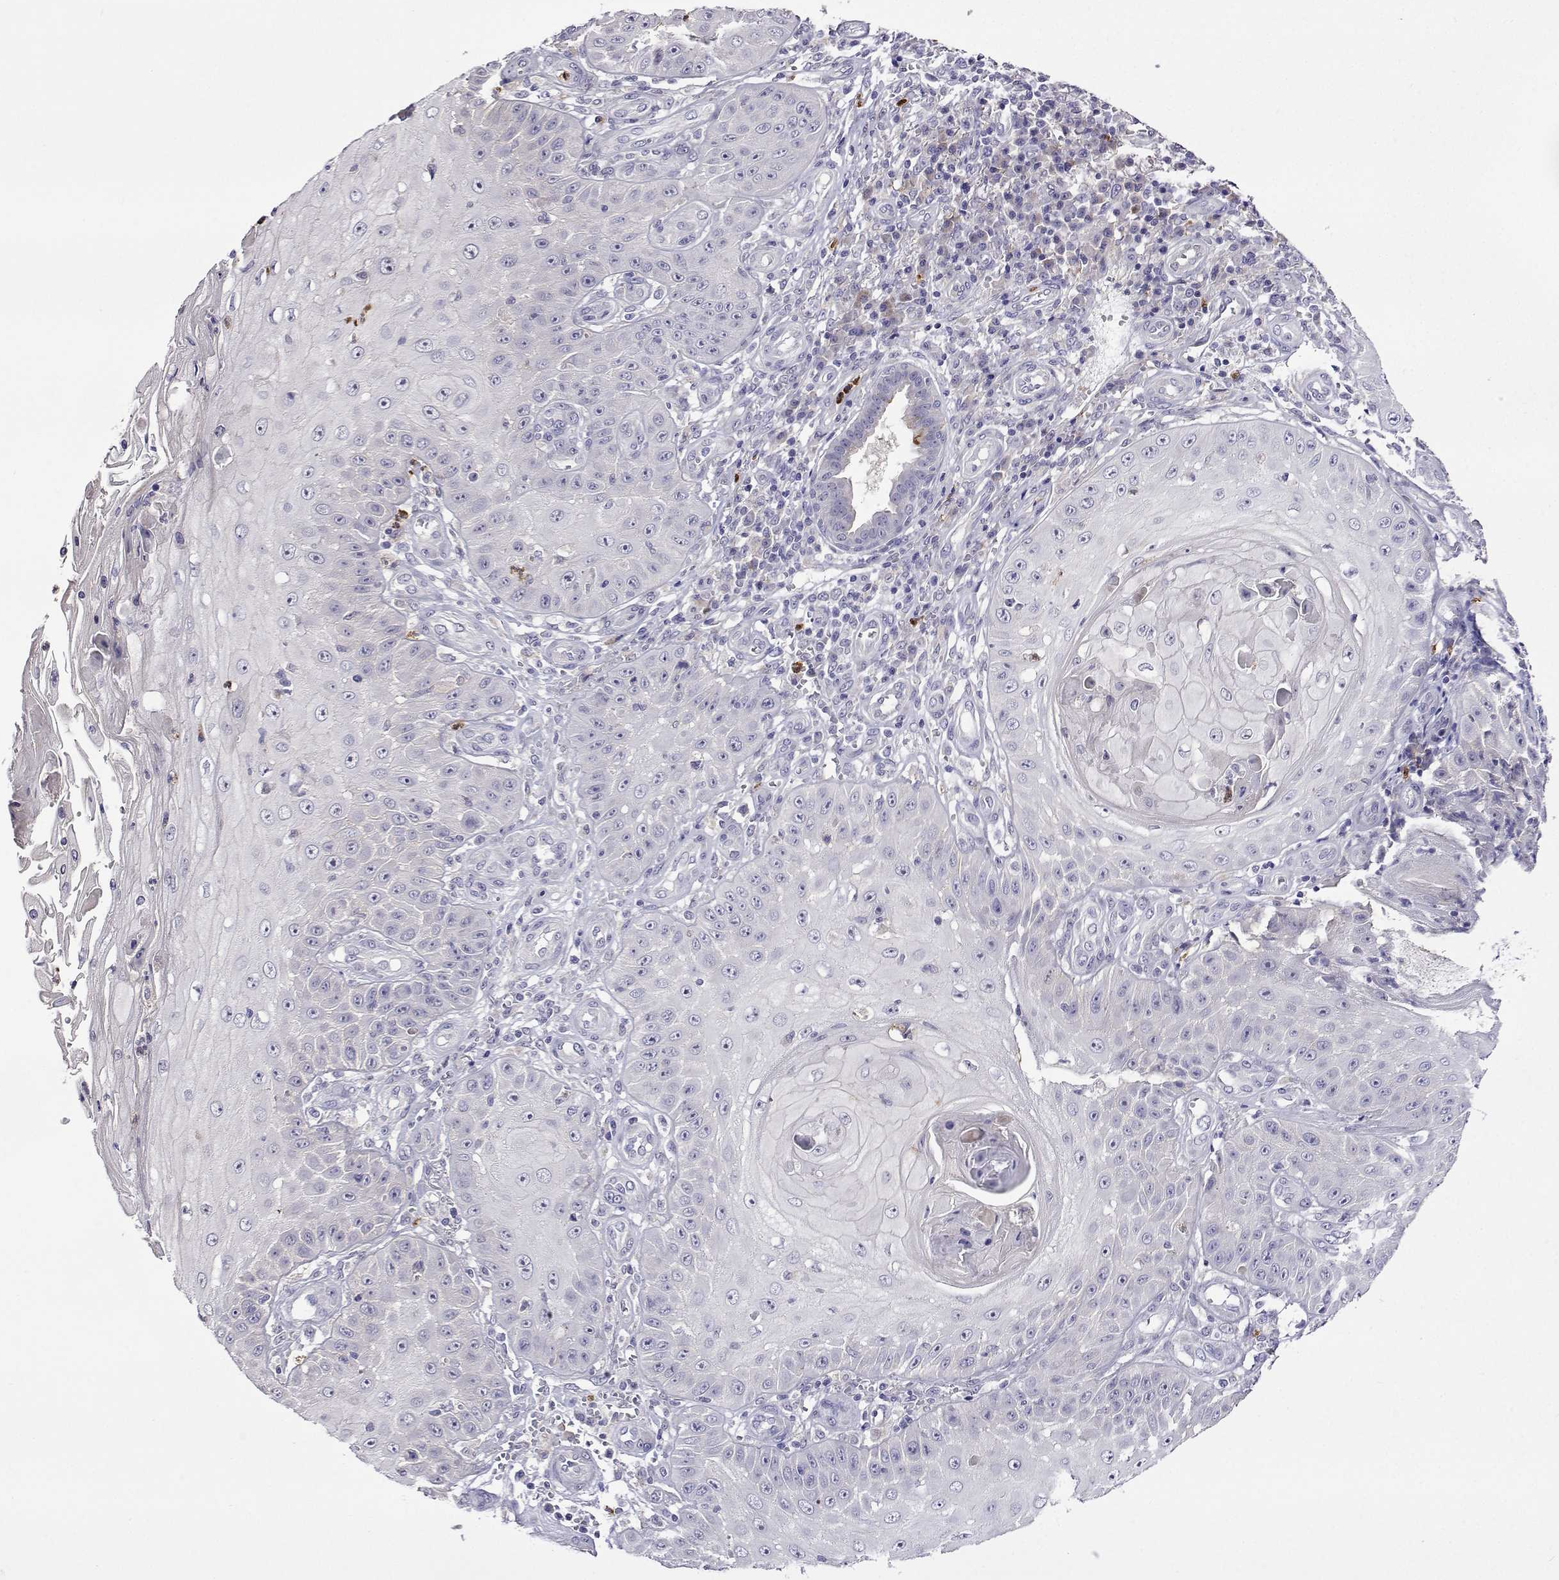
{"staining": {"intensity": "negative", "quantity": "none", "location": "none"}, "tissue": "skin cancer", "cell_type": "Tumor cells", "image_type": "cancer", "snomed": [{"axis": "morphology", "description": "Squamous cell carcinoma, NOS"}, {"axis": "topography", "description": "Skin"}], "caption": "Micrograph shows no protein staining in tumor cells of skin squamous cell carcinoma tissue. (Brightfield microscopy of DAB immunohistochemistry at high magnification).", "gene": "SULT2A1", "patient": {"sex": "male", "age": 70}}